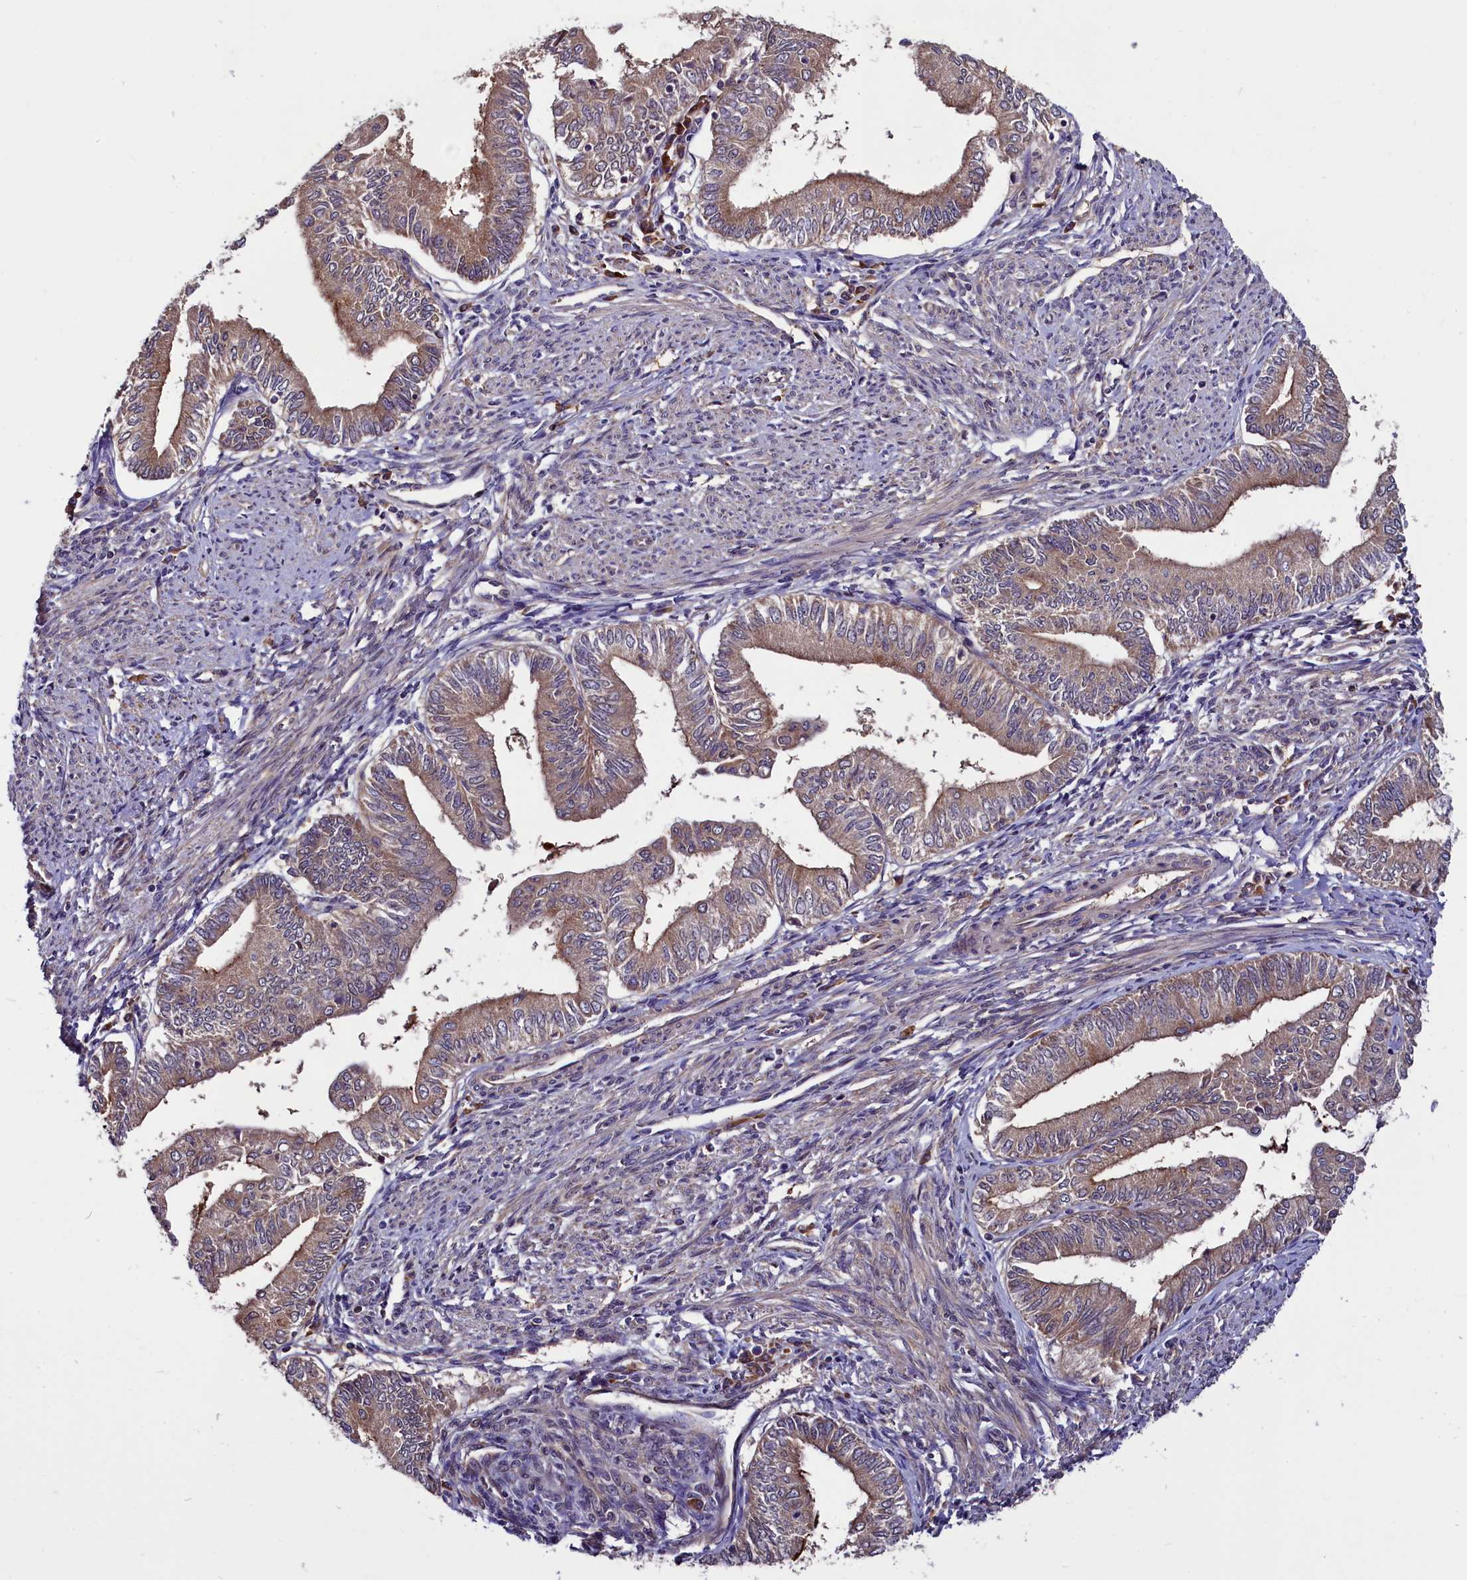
{"staining": {"intensity": "weak", "quantity": ">75%", "location": "cytoplasmic/membranous"}, "tissue": "endometrial cancer", "cell_type": "Tumor cells", "image_type": "cancer", "snomed": [{"axis": "morphology", "description": "Adenocarcinoma, NOS"}, {"axis": "topography", "description": "Endometrium"}], "caption": "This is a photomicrograph of immunohistochemistry staining of endometrial cancer, which shows weak expression in the cytoplasmic/membranous of tumor cells.", "gene": "RPUSD2", "patient": {"sex": "female", "age": 66}}